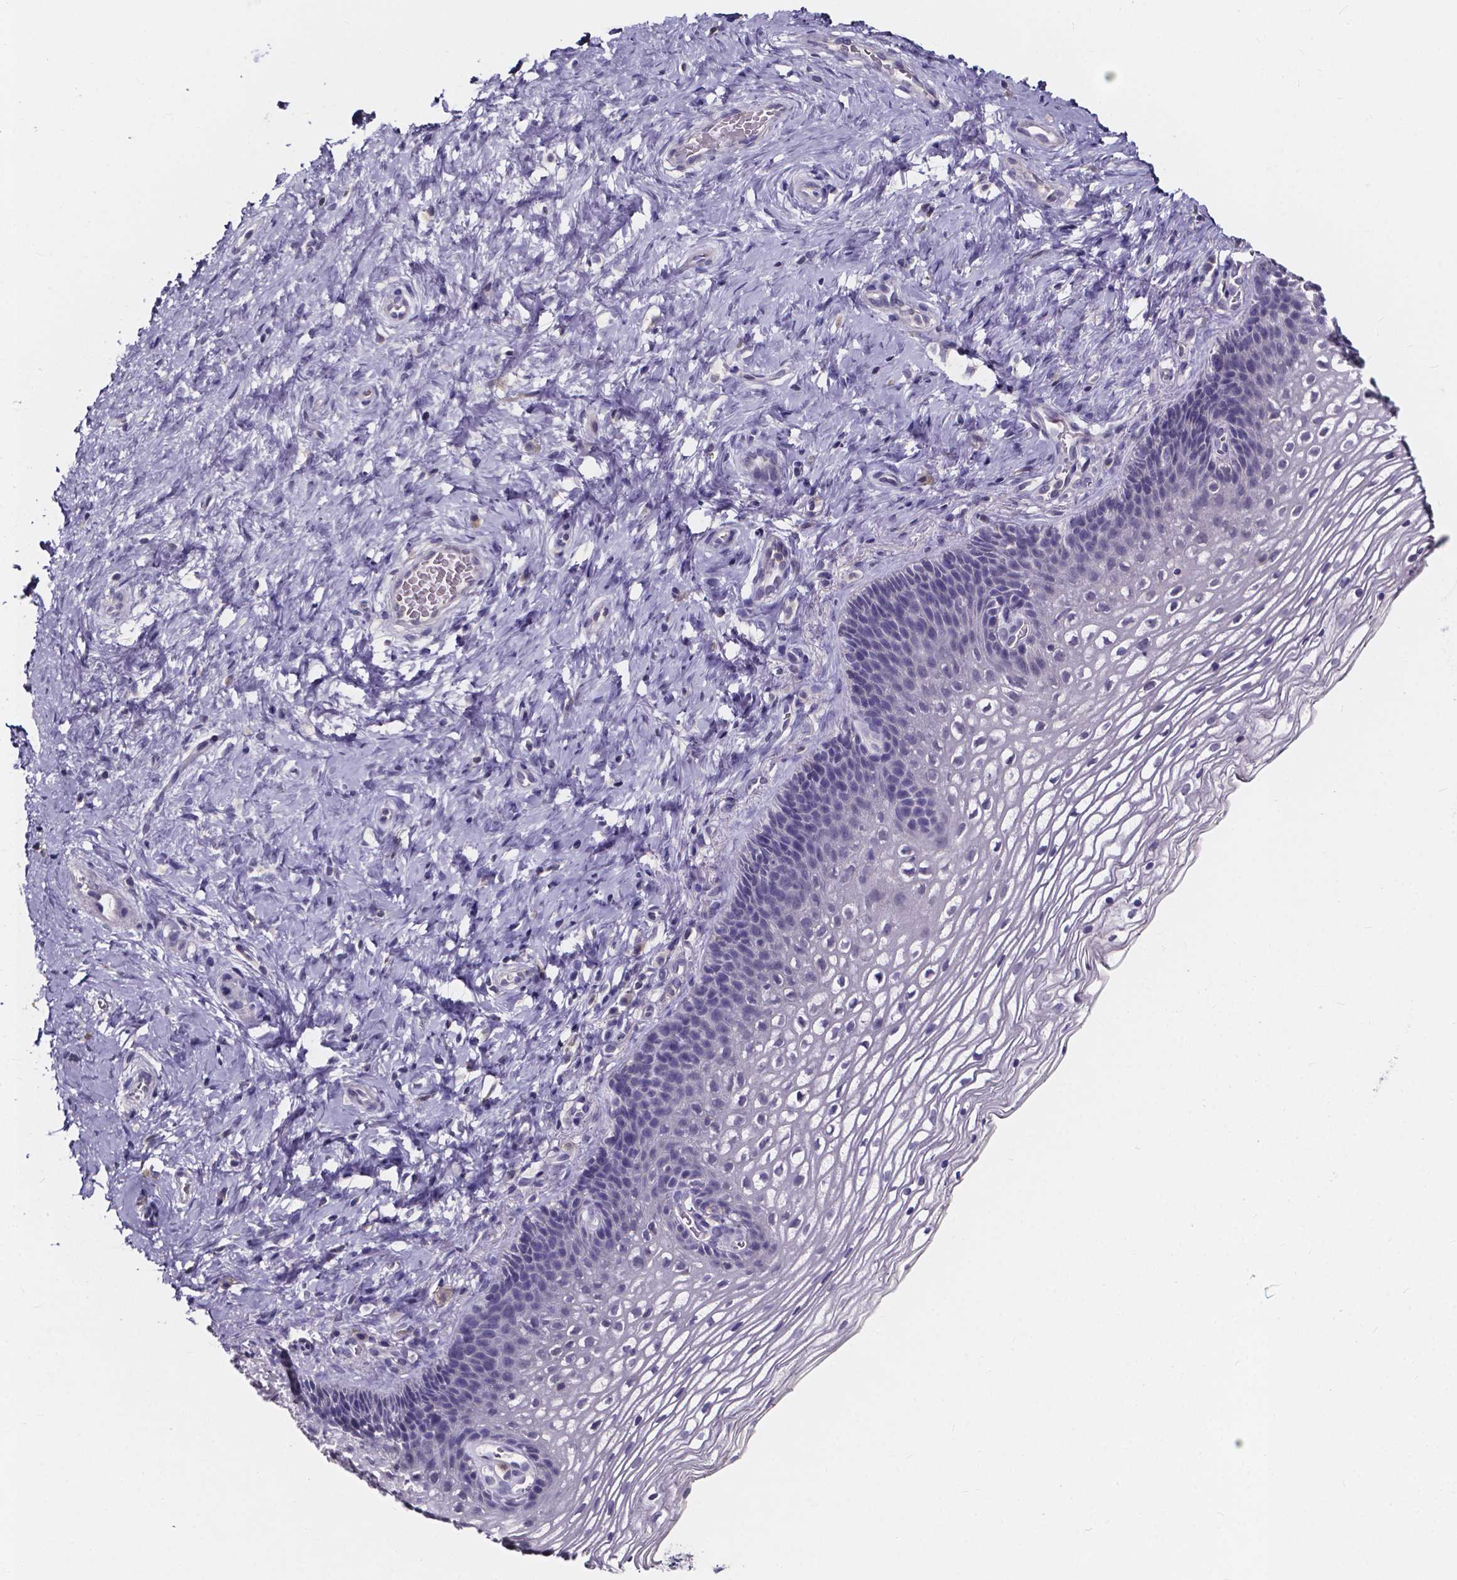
{"staining": {"intensity": "negative", "quantity": "none", "location": "none"}, "tissue": "cervix", "cell_type": "Glandular cells", "image_type": "normal", "snomed": [{"axis": "morphology", "description": "Normal tissue, NOS"}, {"axis": "topography", "description": "Cervix"}], "caption": "Glandular cells show no significant positivity in normal cervix. (DAB immunohistochemistry (IHC), high magnification).", "gene": "SPOCD1", "patient": {"sex": "female", "age": 34}}